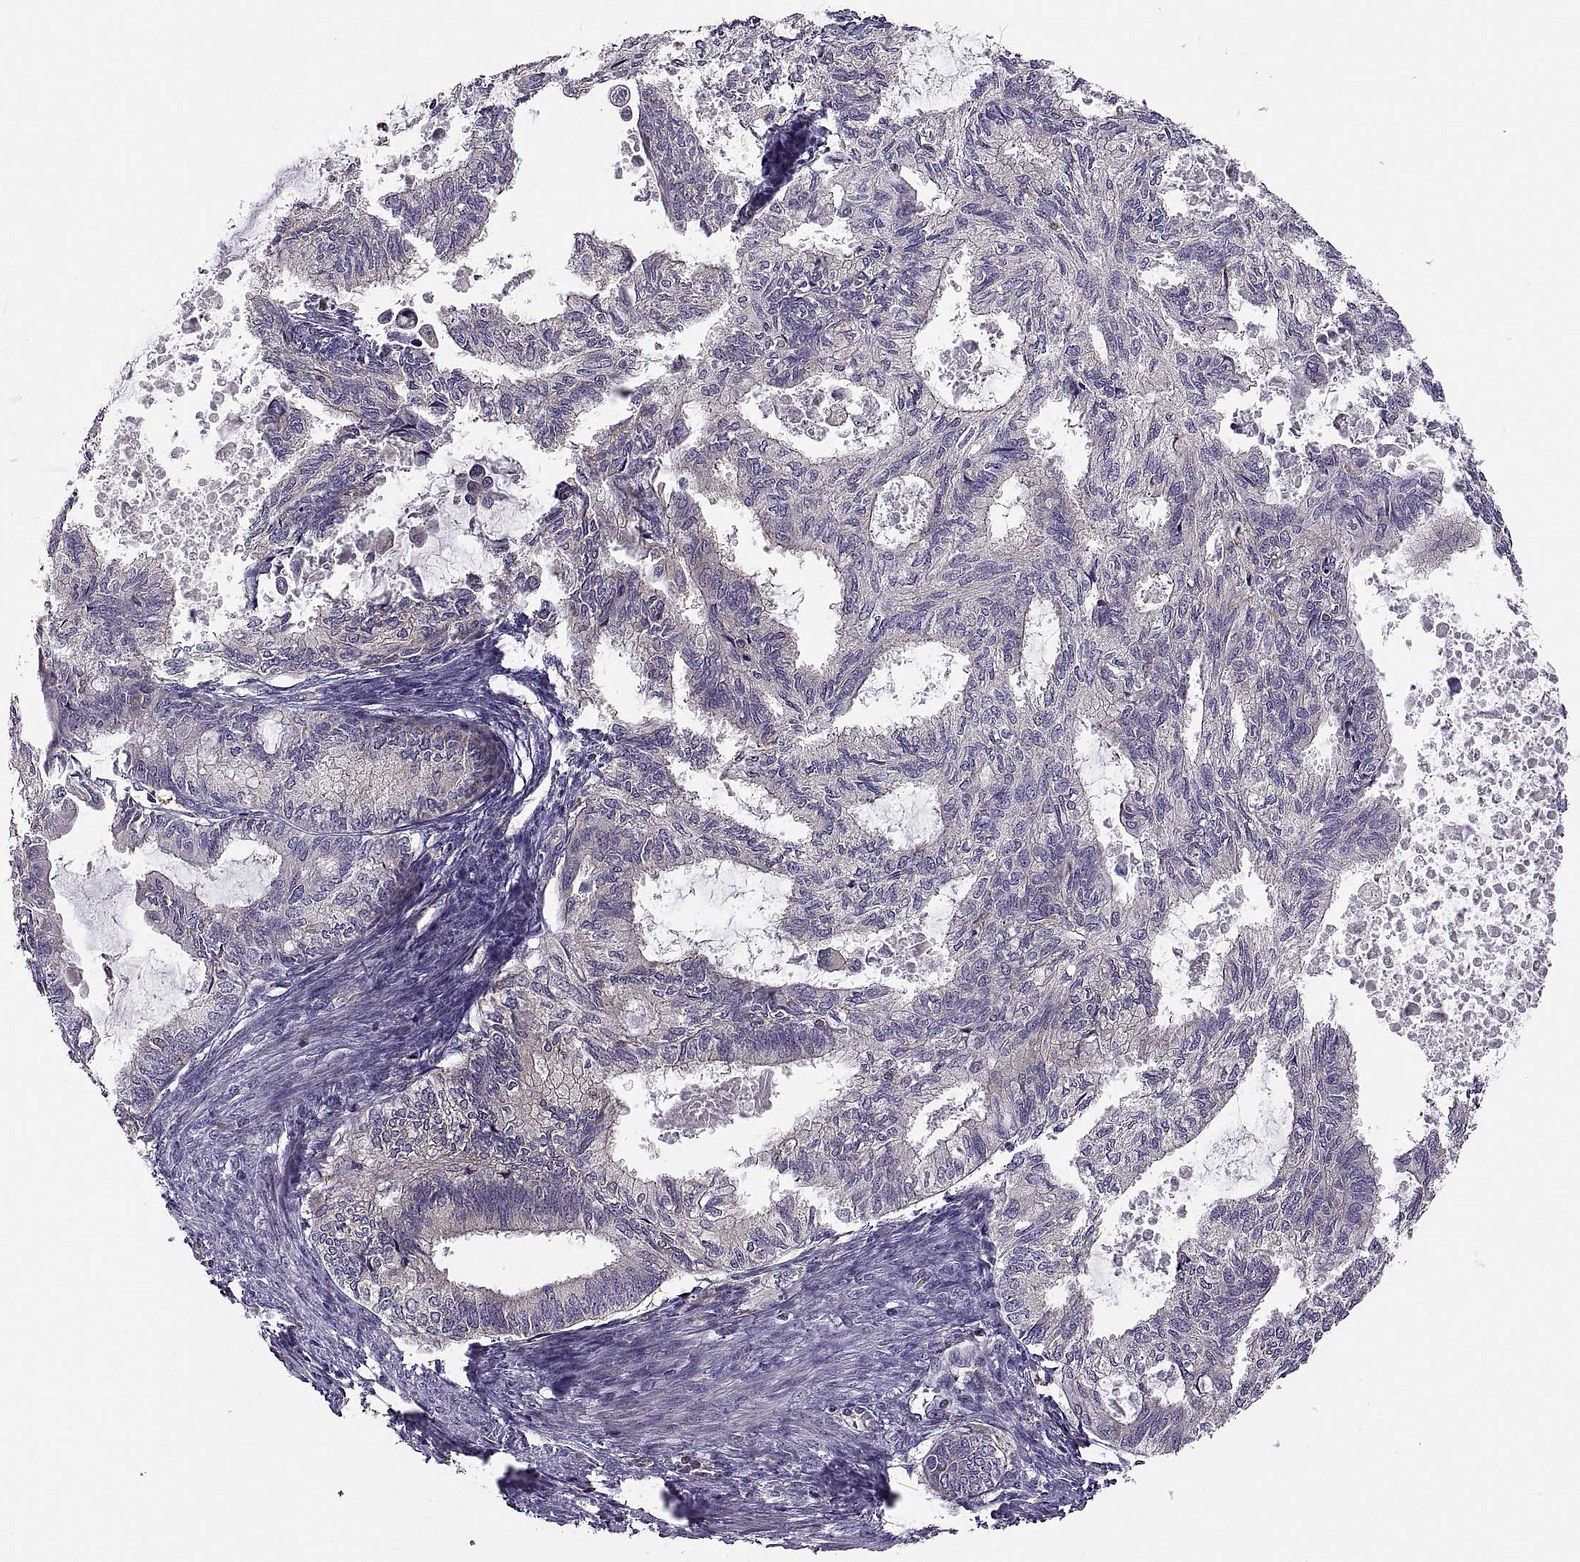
{"staining": {"intensity": "negative", "quantity": "none", "location": "none"}, "tissue": "endometrial cancer", "cell_type": "Tumor cells", "image_type": "cancer", "snomed": [{"axis": "morphology", "description": "Adenocarcinoma, NOS"}, {"axis": "topography", "description": "Endometrium"}], "caption": "Image shows no protein expression in tumor cells of endometrial cancer tissue.", "gene": "SPATA32", "patient": {"sex": "female", "age": 86}}